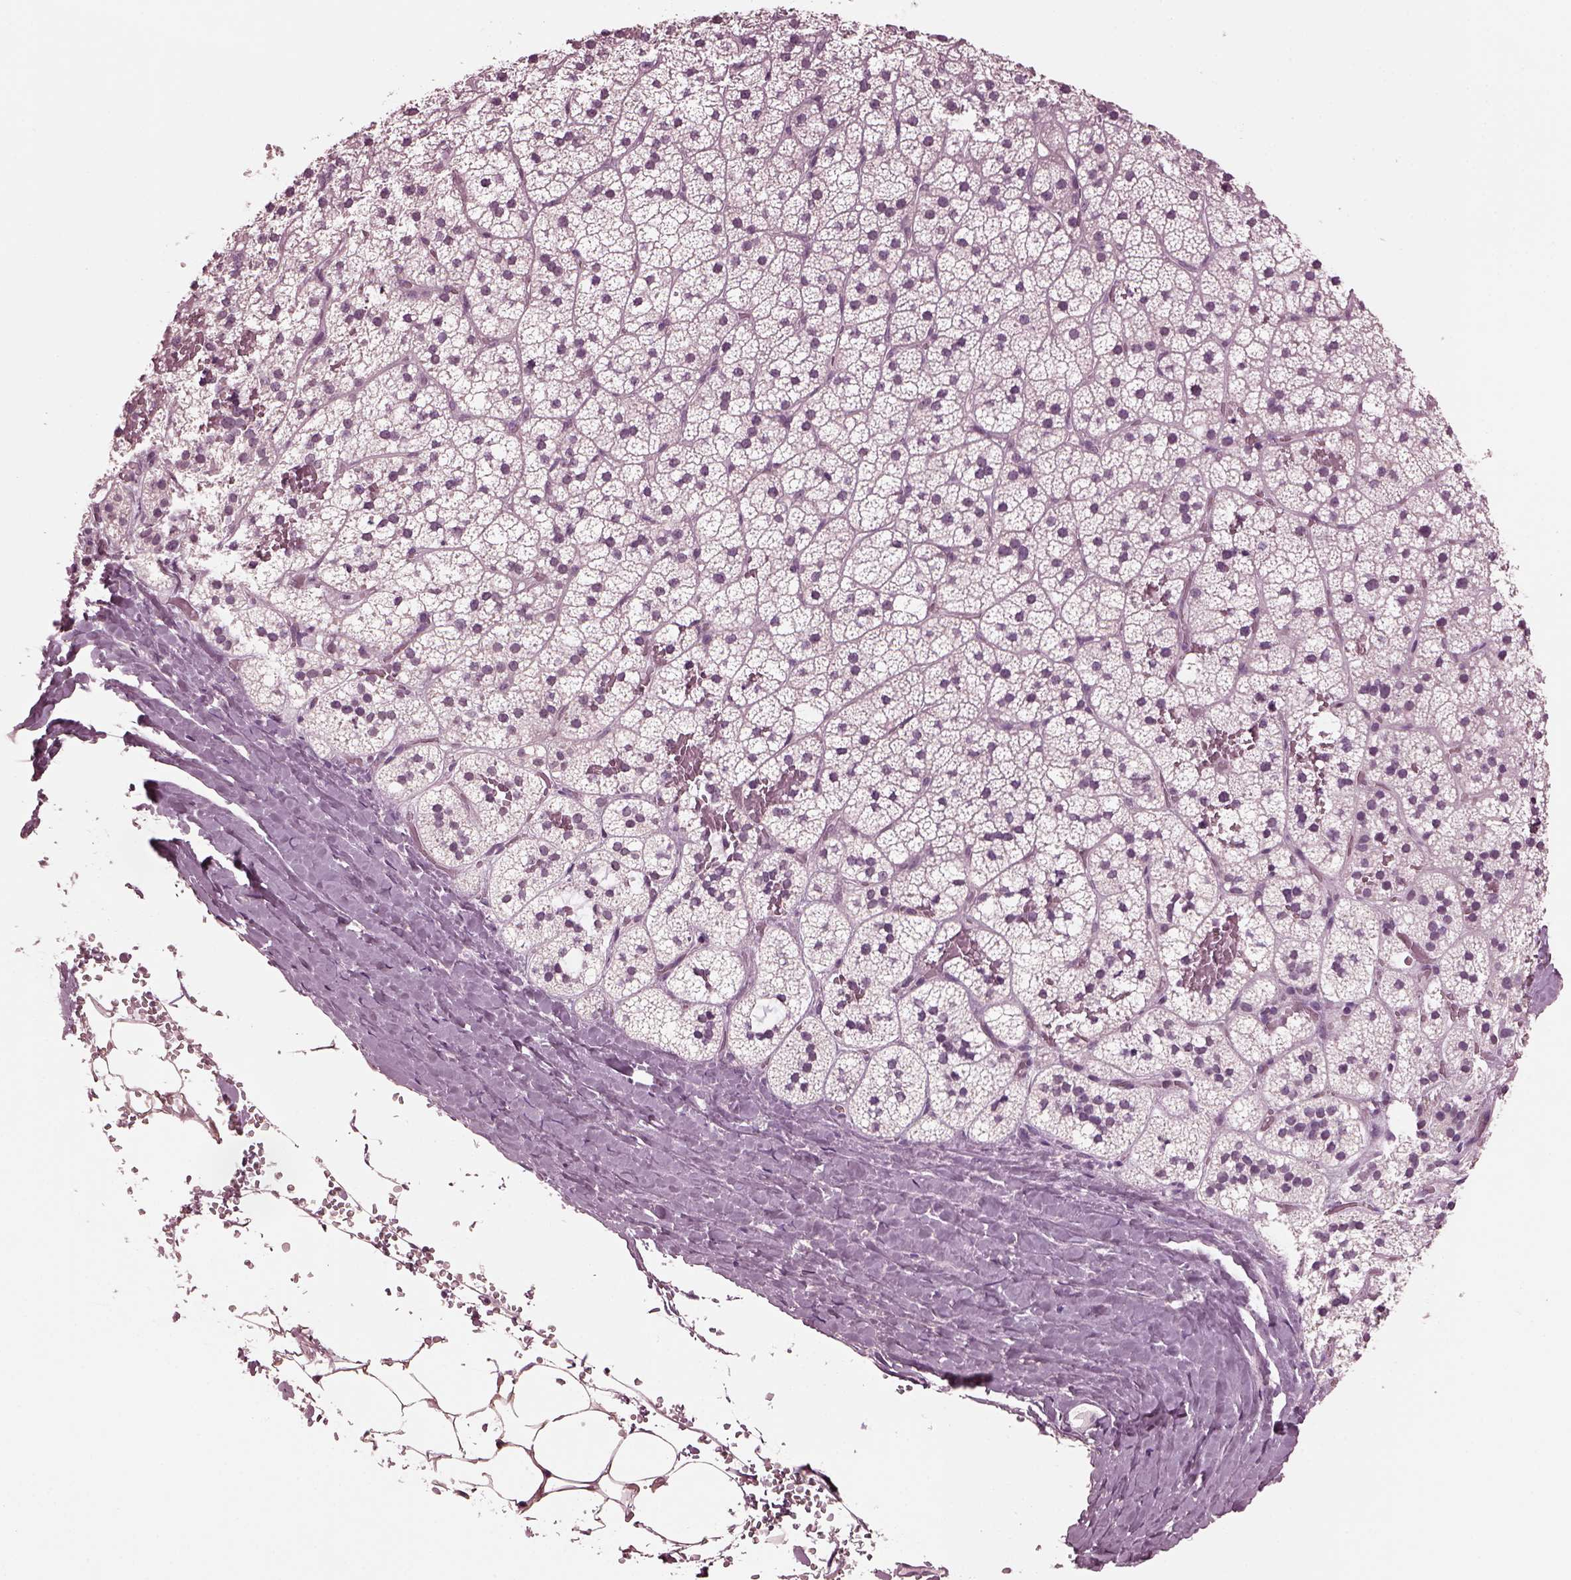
{"staining": {"intensity": "negative", "quantity": "none", "location": "none"}, "tissue": "adrenal gland", "cell_type": "Glandular cells", "image_type": "normal", "snomed": [{"axis": "morphology", "description": "Normal tissue, NOS"}, {"axis": "topography", "description": "Adrenal gland"}], "caption": "This photomicrograph is of unremarkable adrenal gland stained with IHC to label a protein in brown with the nuclei are counter-stained blue. There is no positivity in glandular cells.", "gene": "MIB2", "patient": {"sex": "male", "age": 53}}